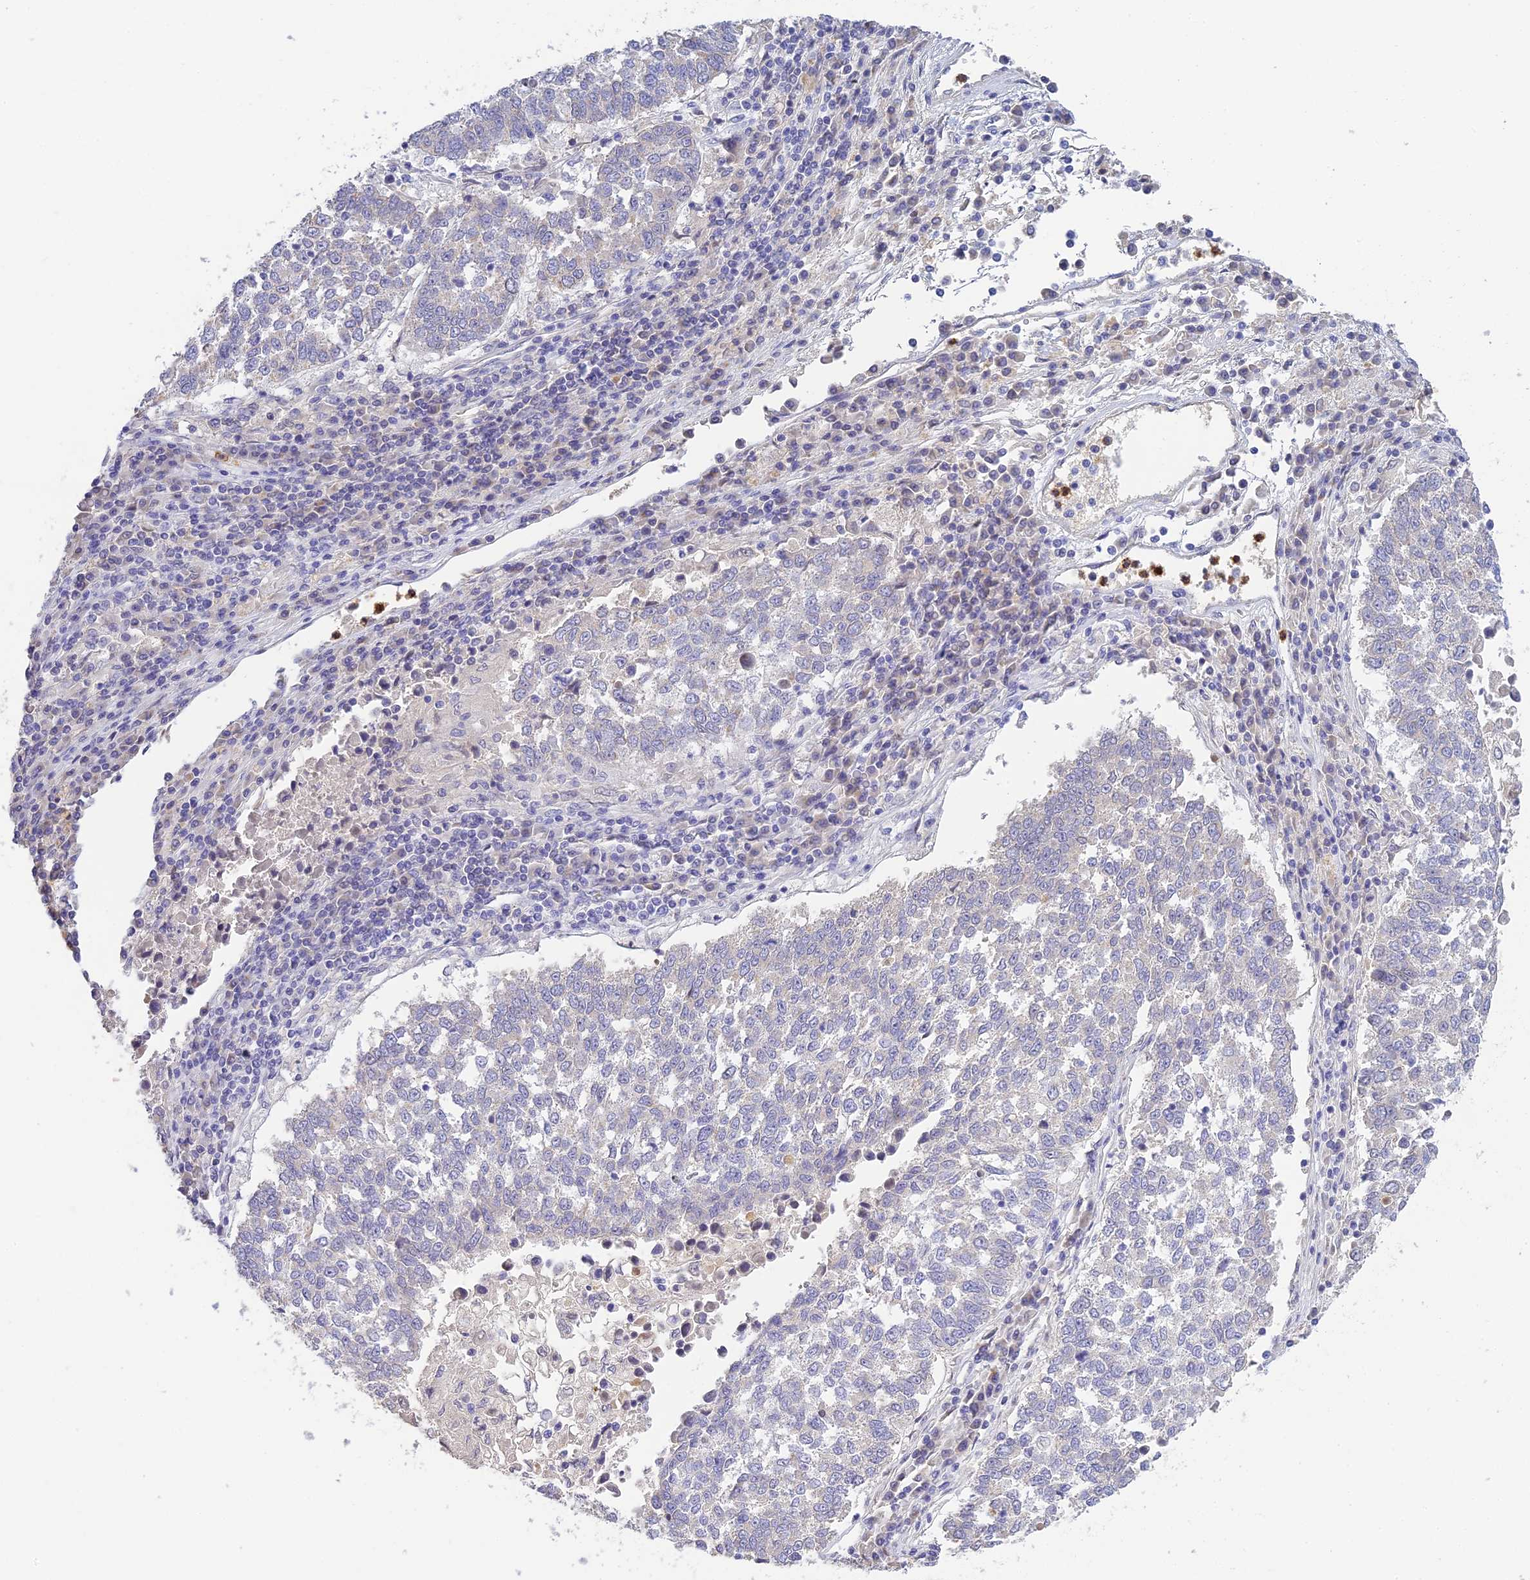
{"staining": {"intensity": "negative", "quantity": "none", "location": "none"}, "tissue": "lung cancer", "cell_type": "Tumor cells", "image_type": "cancer", "snomed": [{"axis": "morphology", "description": "Squamous cell carcinoma, NOS"}, {"axis": "topography", "description": "Lung"}], "caption": "Immunohistochemistry (IHC) photomicrograph of human lung squamous cell carcinoma stained for a protein (brown), which demonstrates no staining in tumor cells. (Stains: DAB immunohistochemistry with hematoxylin counter stain, Microscopy: brightfield microscopy at high magnification).", "gene": "INTS13", "patient": {"sex": "male", "age": 73}}